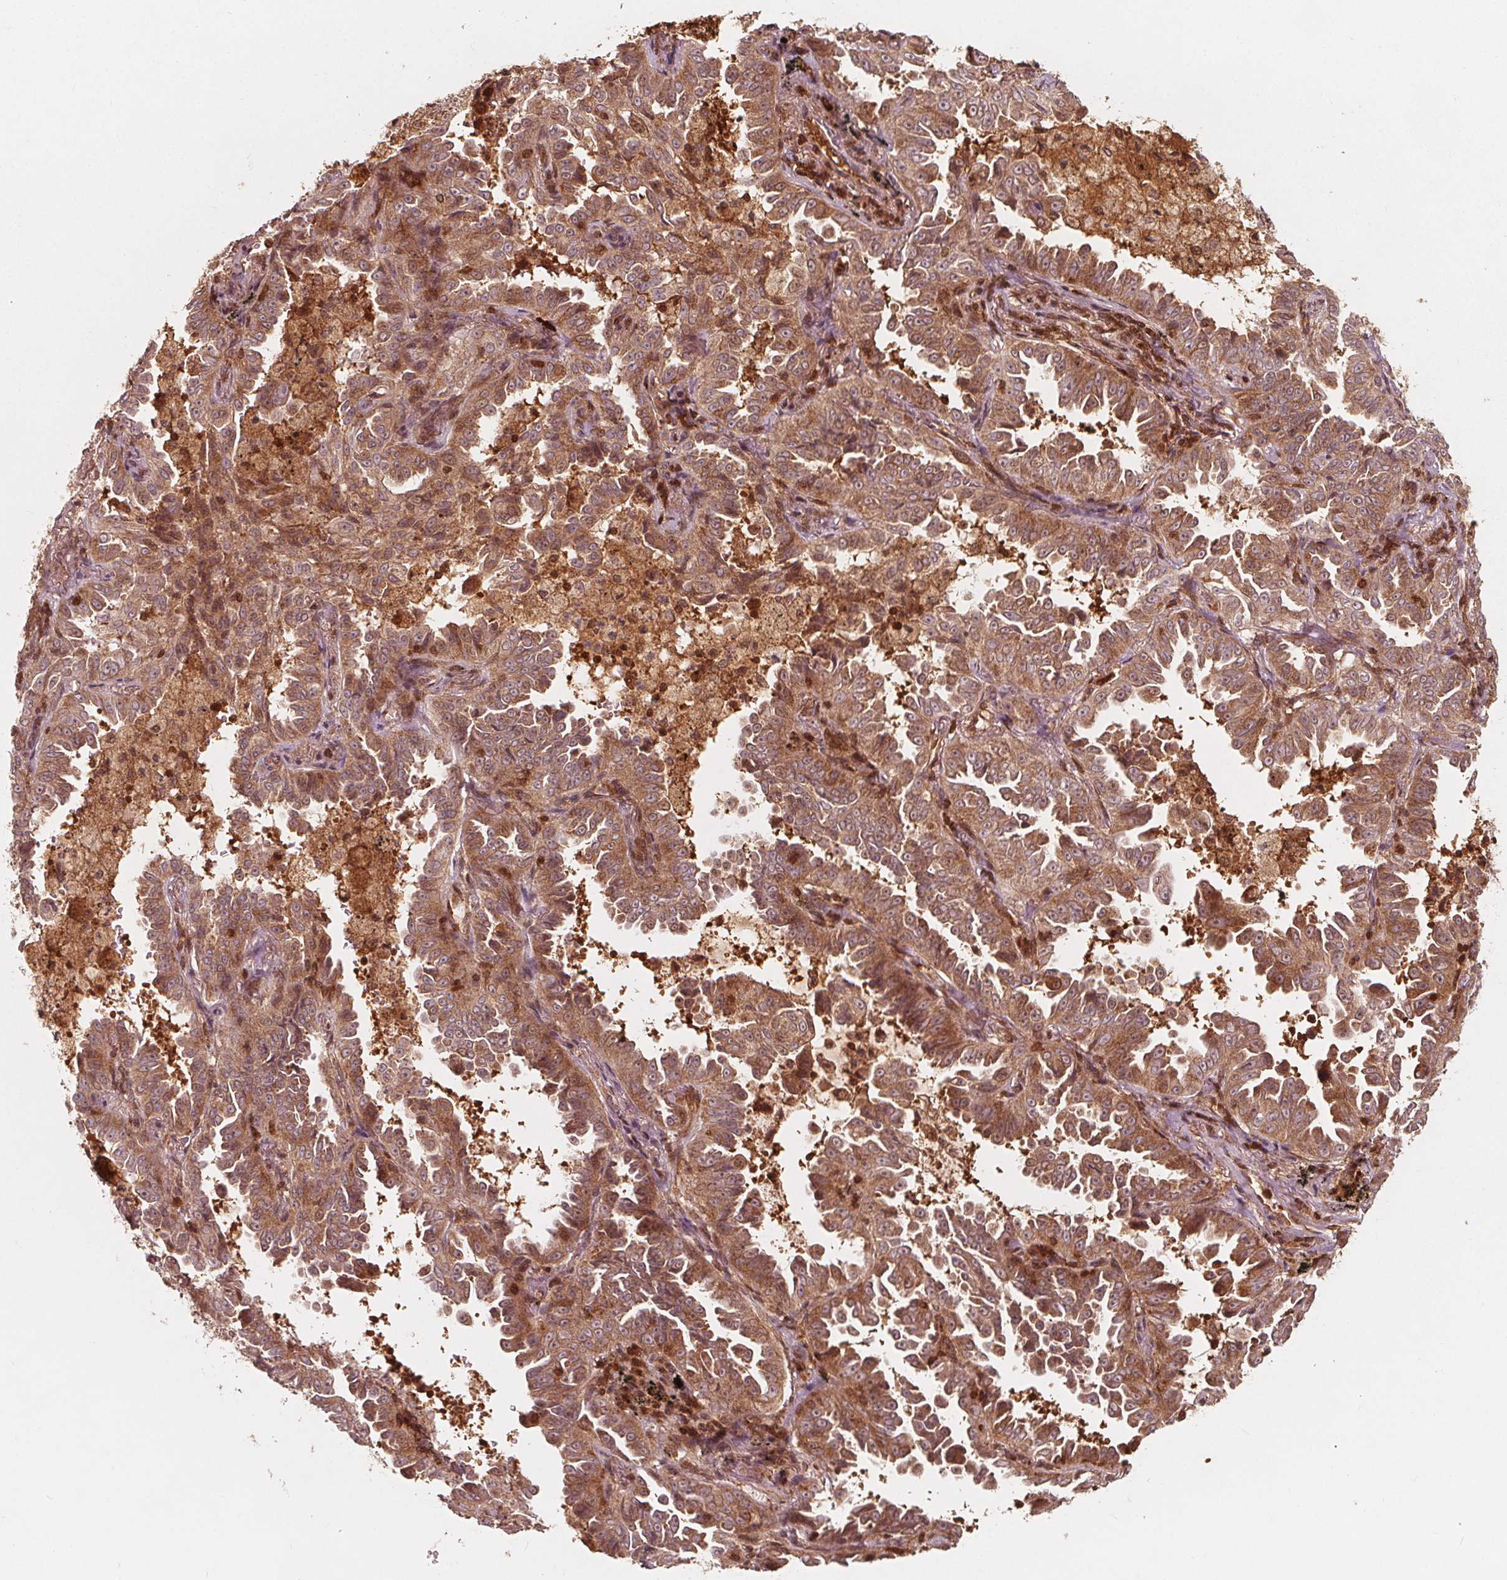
{"staining": {"intensity": "moderate", "quantity": ">75%", "location": "cytoplasmic/membranous"}, "tissue": "lung cancer", "cell_type": "Tumor cells", "image_type": "cancer", "snomed": [{"axis": "morphology", "description": "Adenocarcinoma, NOS"}, {"axis": "topography", "description": "Lung"}], "caption": "Moderate cytoplasmic/membranous protein staining is identified in about >75% of tumor cells in lung adenocarcinoma. Using DAB (3,3'-diaminobenzidine) (brown) and hematoxylin (blue) stains, captured at high magnification using brightfield microscopy.", "gene": "AIP", "patient": {"sex": "female", "age": 52}}